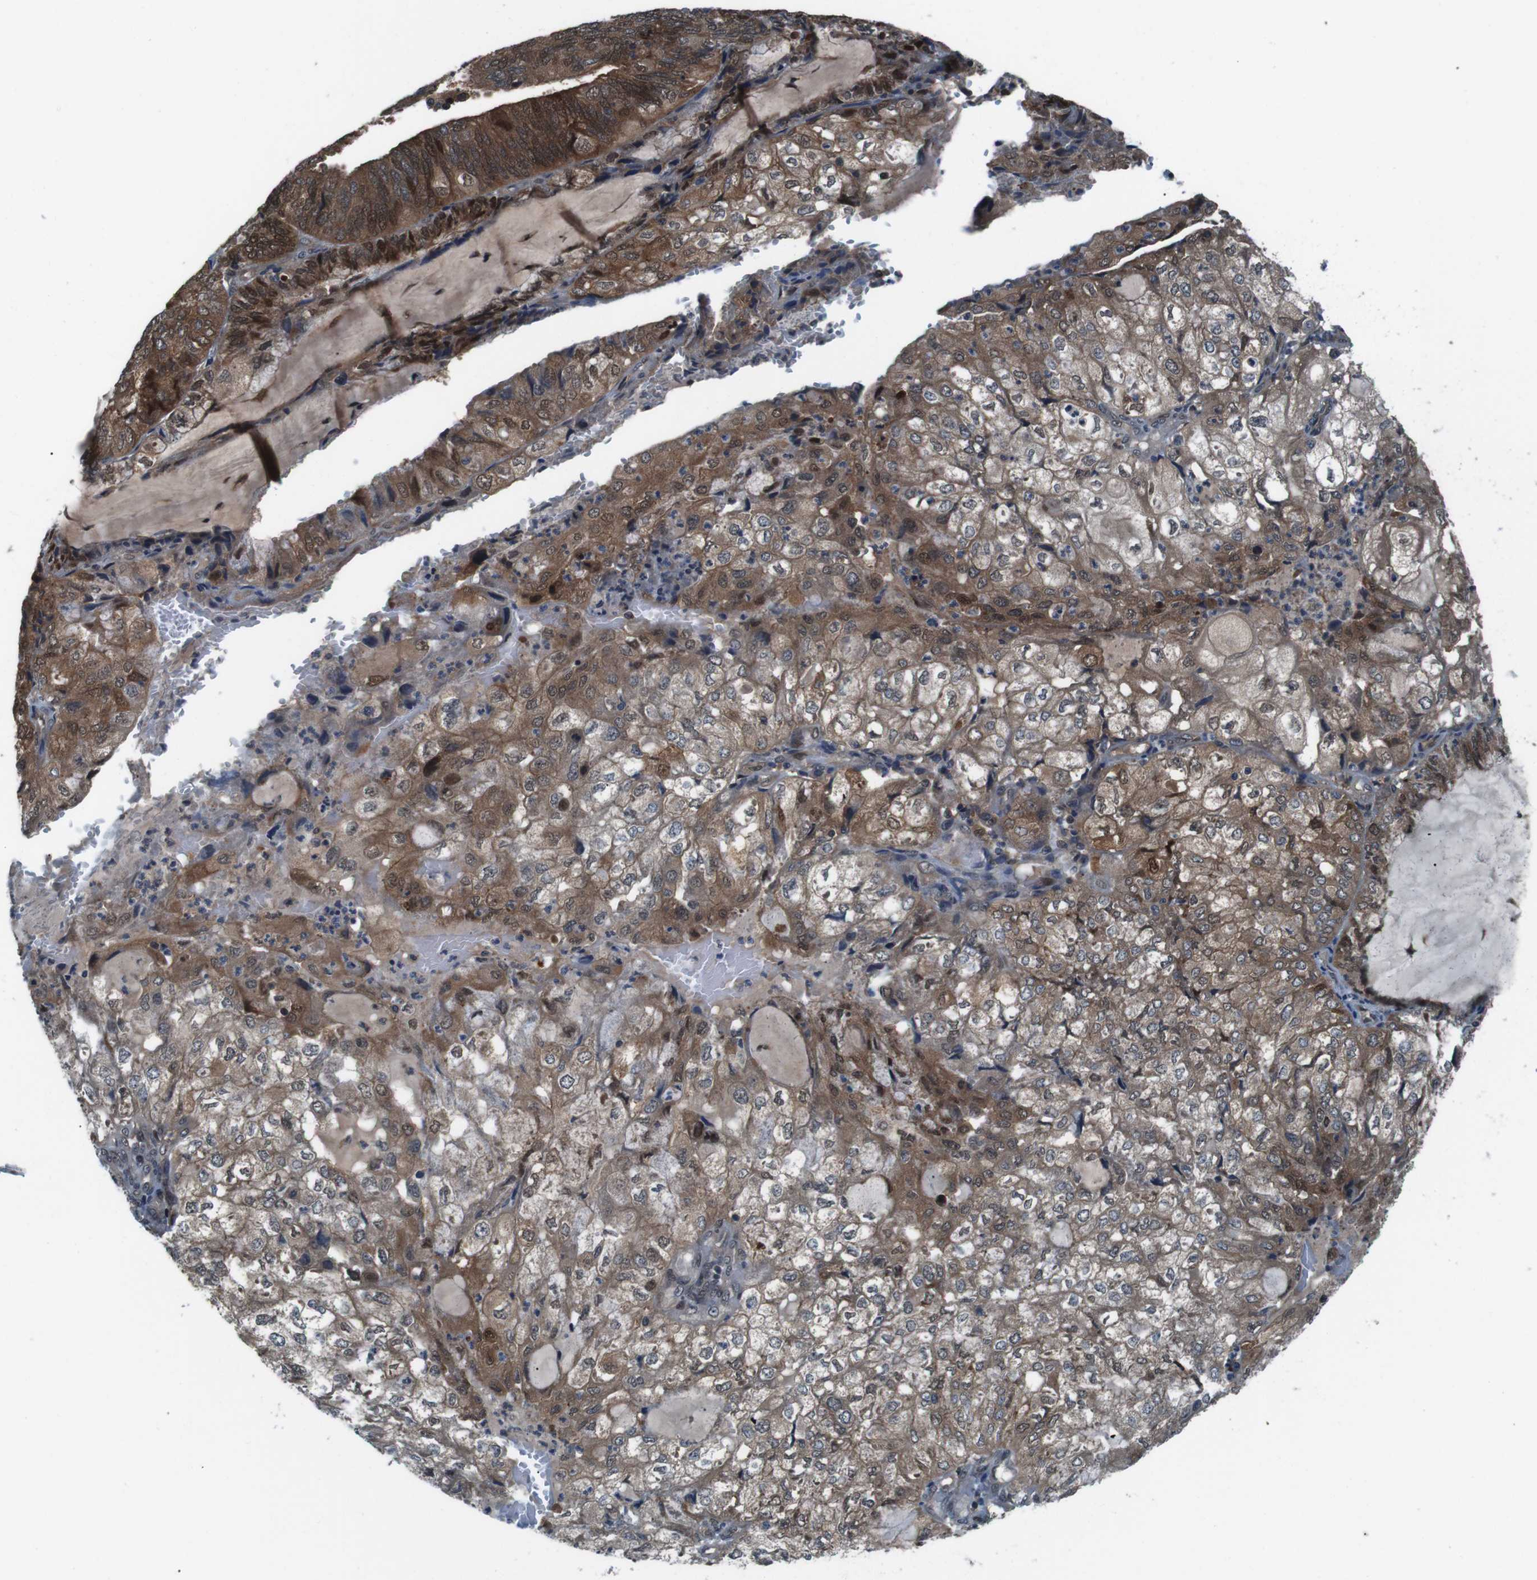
{"staining": {"intensity": "moderate", "quantity": ">75%", "location": "cytoplasmic/membranous,nuclear"}, "tissue": "endometrial cancer", "cell_type": "Tumor cells", "image_type": "cancer", "snomed": [{"axis": "morphology", "description": "Adenocarcinoma, NOS"}, {"axis": "topography", "description": "Endometrium"}], "caption": "Protein staining of adenocarcinoma (endometrial) tissue reveals moderate cytoplasmic/membranous and nuclear positivity in approximately >75% of tumor cells.", "gene": "LRP5", "patient": {"sex": "female", "age": 81}}